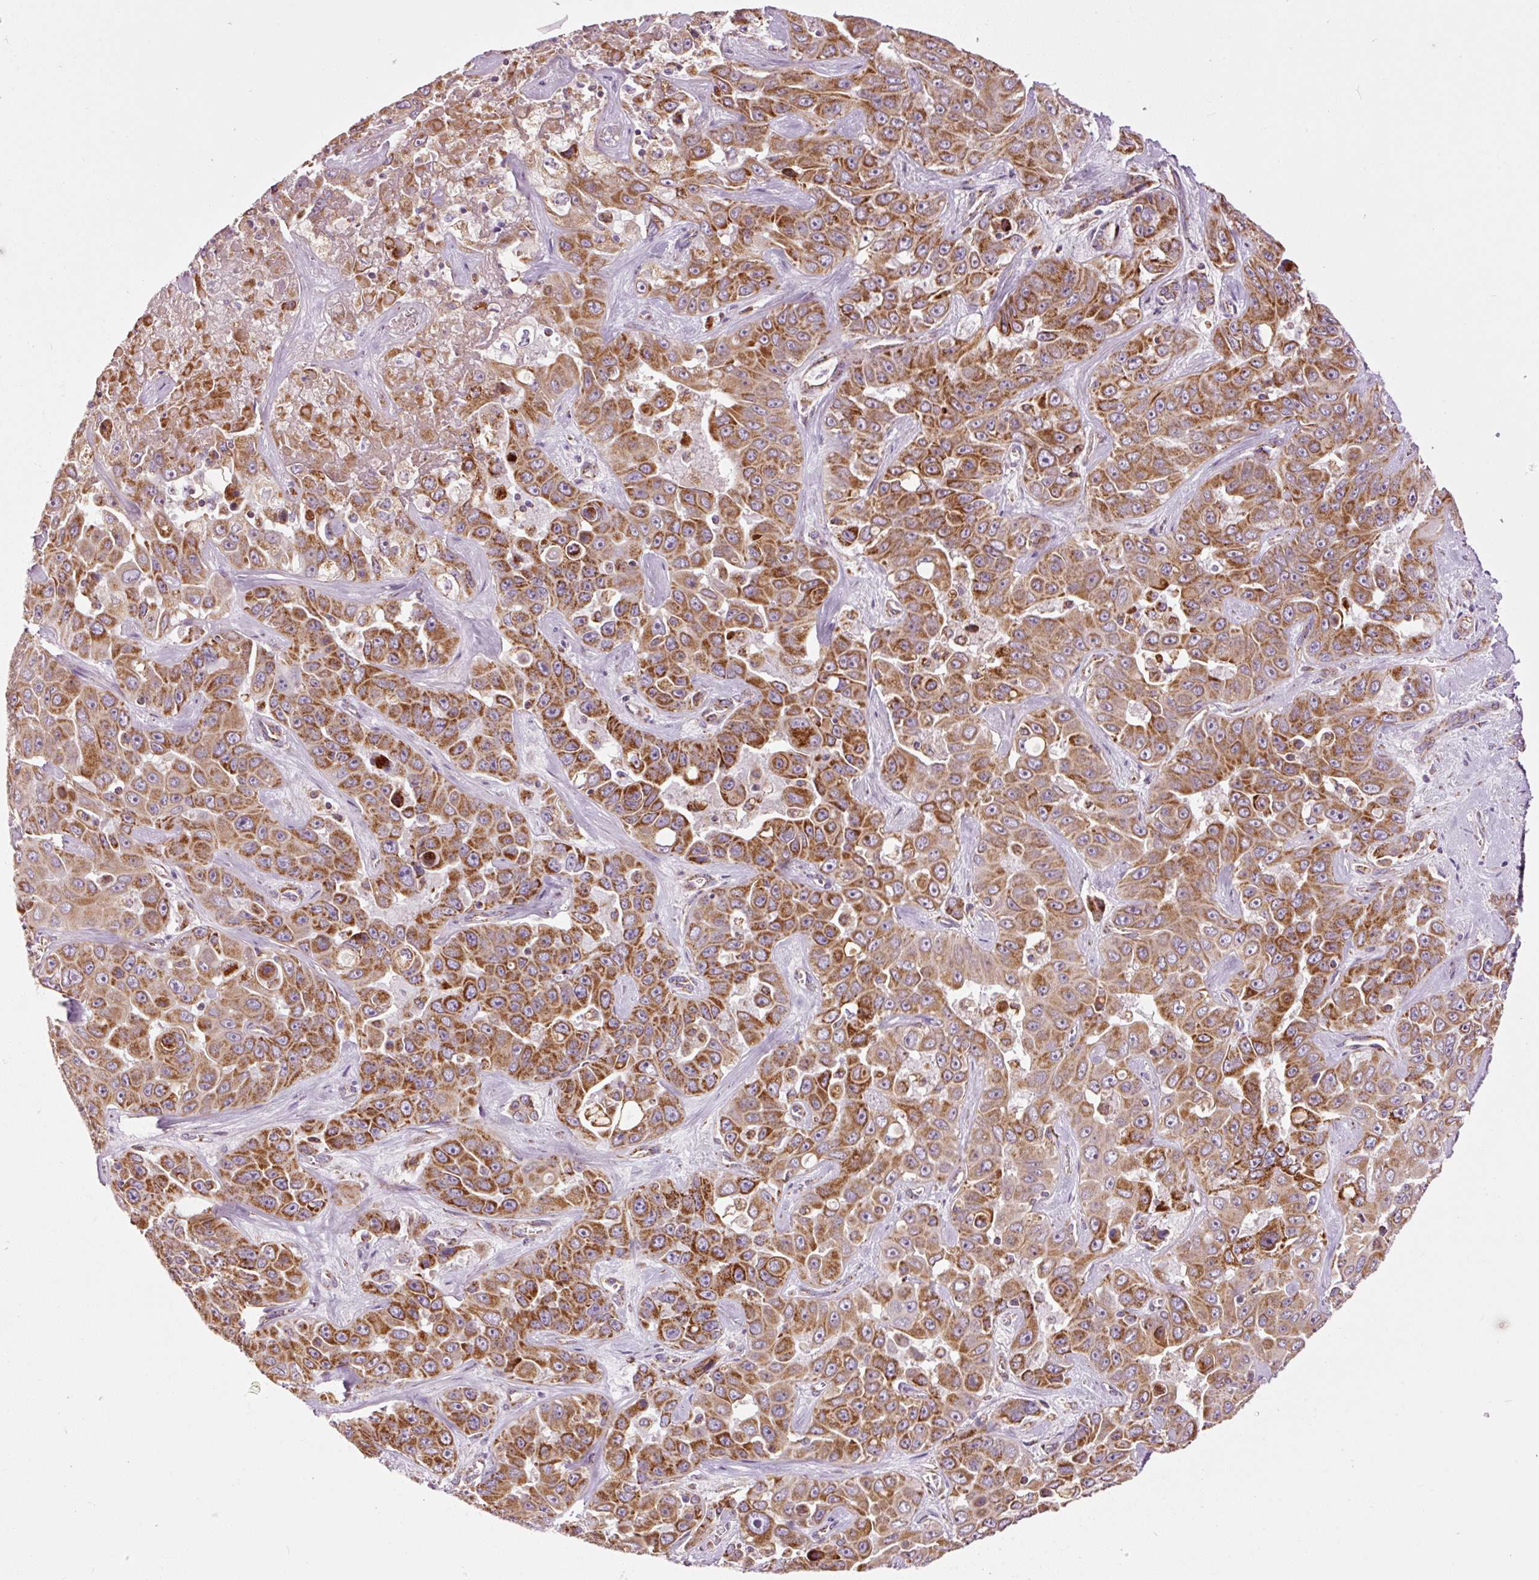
{"staining": {"intensity": "moderate", "quantity": ">75%", "location": "cytoplasmic/membranous"}, "tissue": "liver cancer", "cell_type": "Tumor cells", "image_type": "cancer", "snomed": [{"axis": "morphology", "description": "Cholangiocarcinoma"}, {"axis": "topography", "description": "Liver"}], "caption": "A brown stain highlights moderate cytoplasmic/membranous positivity of a protein in human liver cancer (cholangiocarcinoma) tumor cells.", "gene": "NDUFB4", "patient": {"sex": "female", "age": 52}}